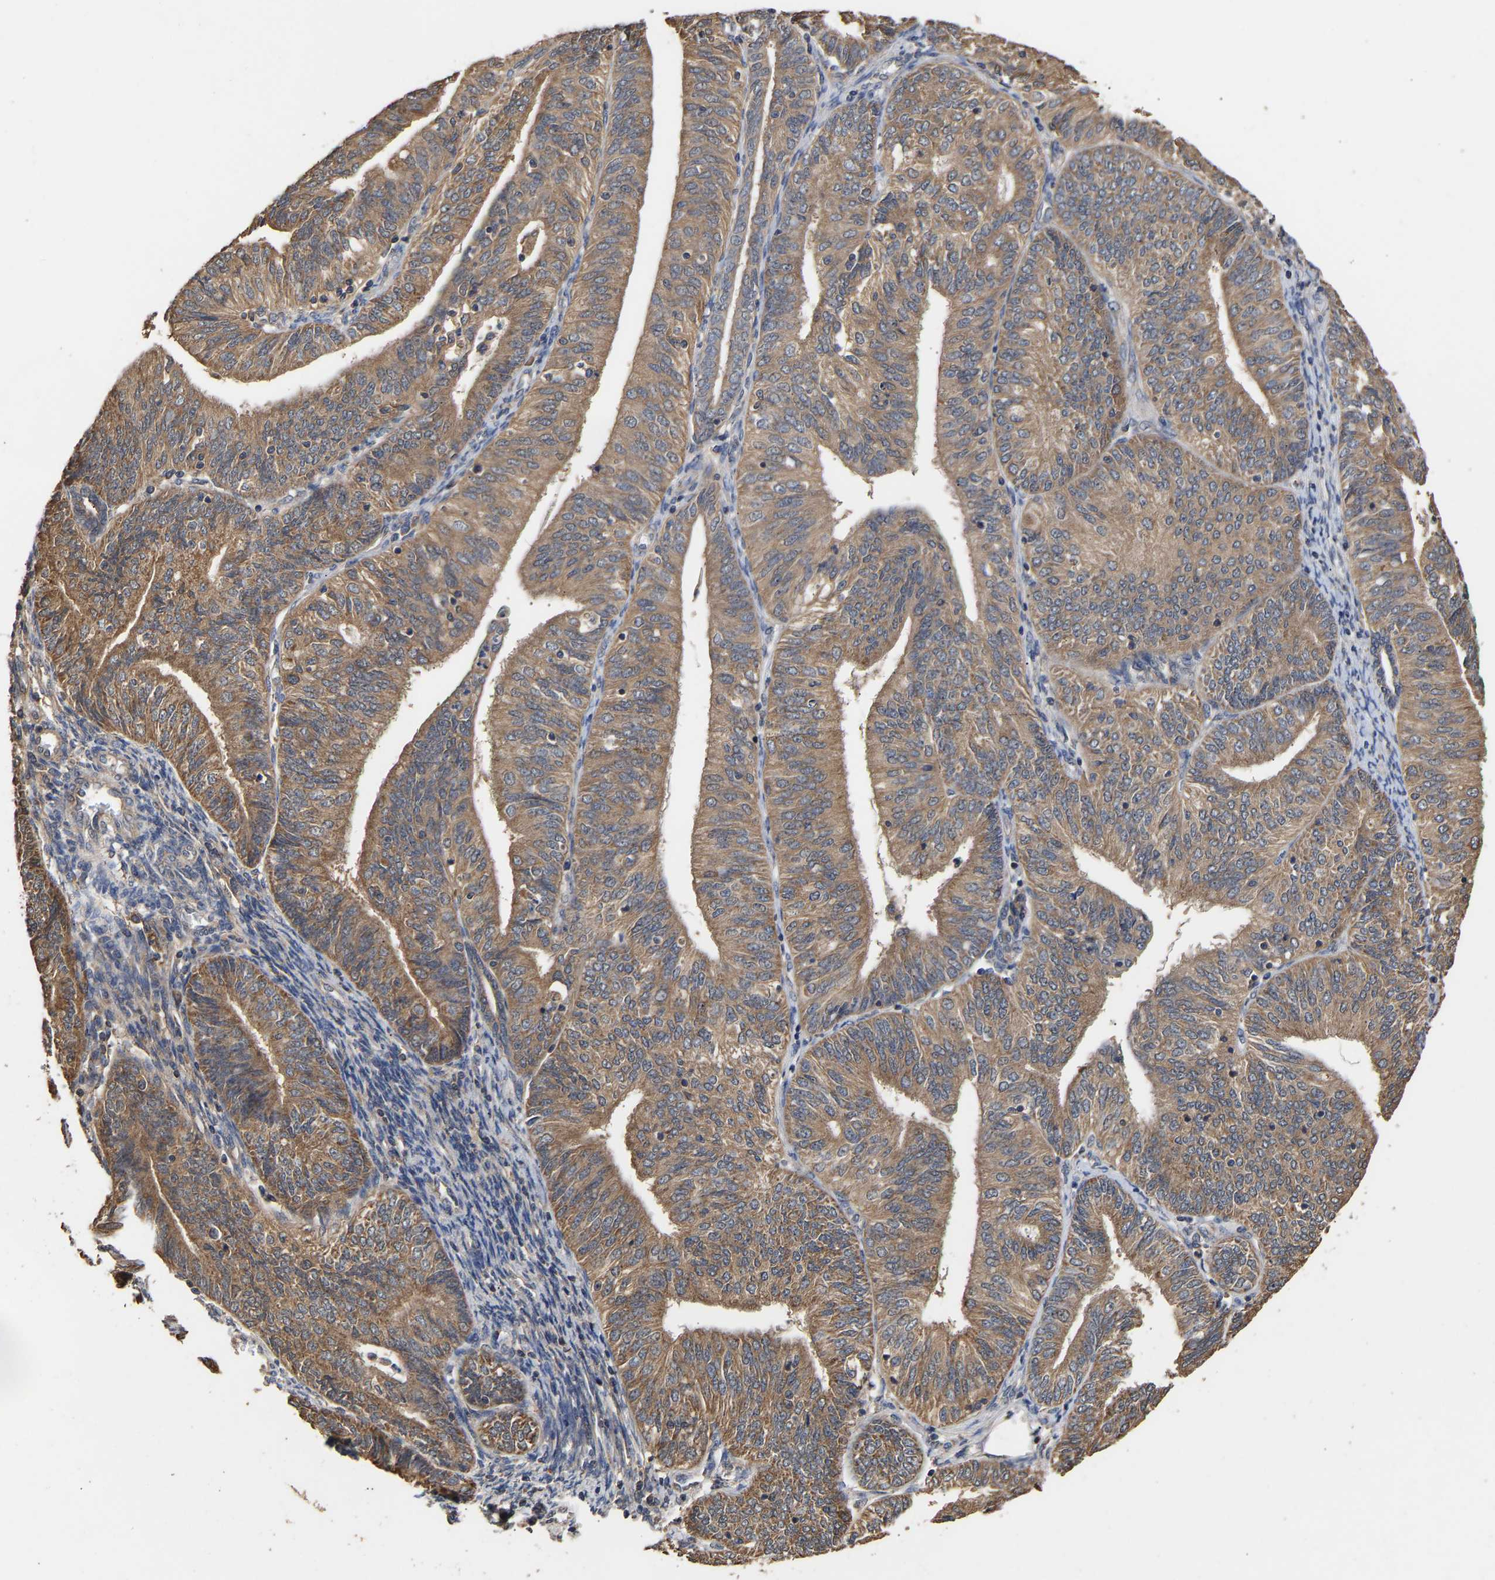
{"staining": {"intensity": "moderate", "quantity": ">75%", "location": "cytoplasmic/membranous"}, "tissue": "endometrial cancer", "cell_type": "Tumor cells", "image_type": "cancer", "snomed": [{"axis": "morphology", "description": "Adenocarcinoma, NOS"}, {"axis": "topography", "description": "Endometrium"}], "caption": "Endometrial cancer (adenocarcinoma) tissue displays moderate cytoplasmic/membranous staining in approximately >75% of tumor cells, visualized by immunohistochemistry. (Stains: DAB in brown, nuclei in blue, Microscopy: brightfield microscopy at high magnification).", "gene": "ZNF26", "patient": {"sex": "female", "age": 58}}